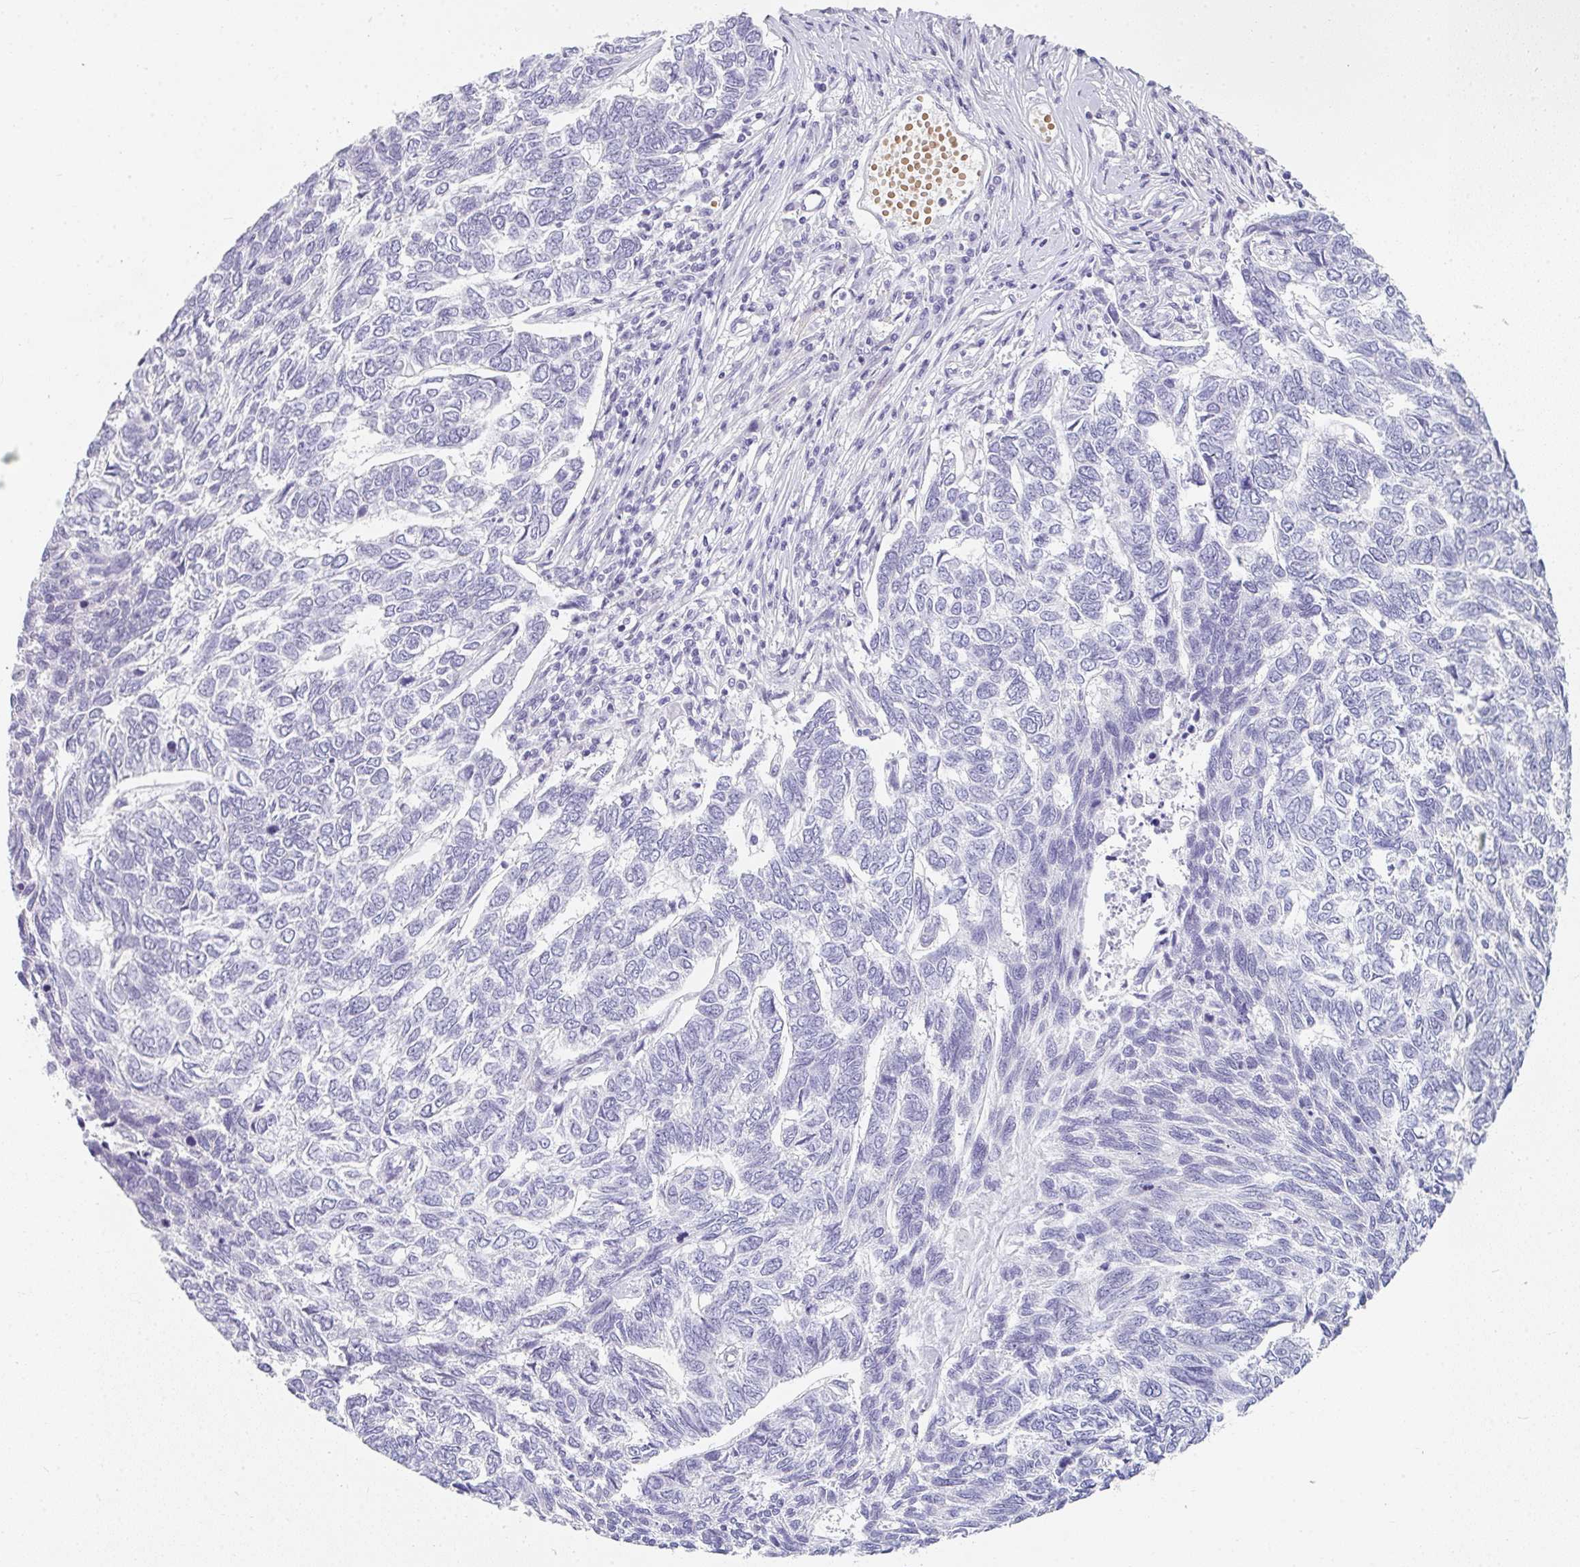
{"staining": {"intensity": "negative", "quantity": "none", "location": "none"}, "tissue": "skin cancer", "cell_type": "Tumor cells", "image_type": "cancer", "snomed": [{"axis": "morphology", "description": "Basal cell carcinoma"}, {"axis": "topography", "description": "Skin"}], "caption": "A micrograph of skin cancer stained for a protein shows no brown staining in tumor cells.", "gene": "NEU2", "patient": {"sex": "female", "age": 65}}